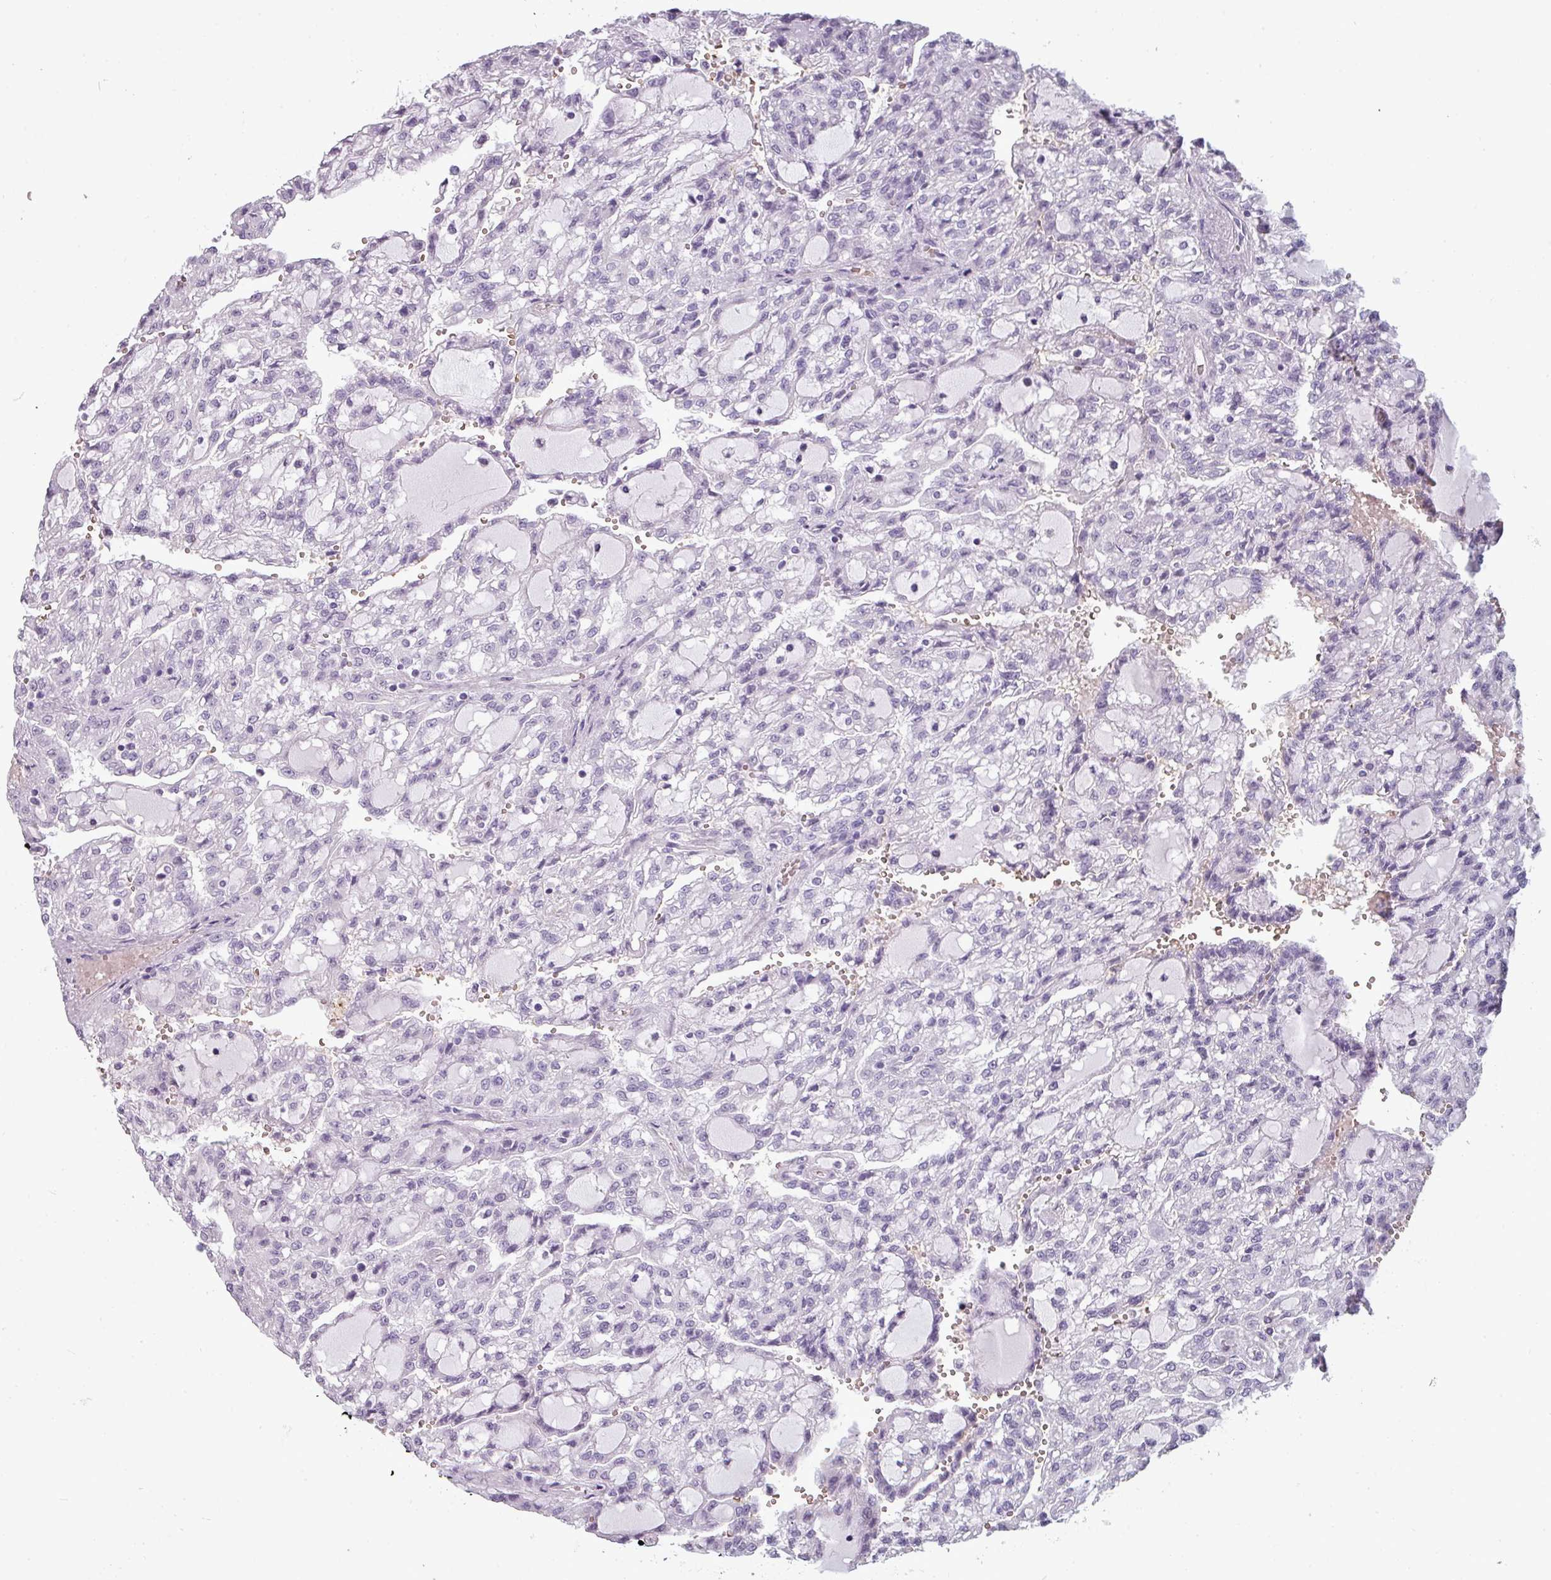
{"staining": {"intensity": "negative", "quantity": "none", "location": "none"}, "tissue": "renal cancer", "cell_type": "Tumor cells", "image_type": "cancer", "snomed": [{"axis": "morphology", "description": "Adenocarcinoma, NOS"}, {"axis": "topography", "description": "Kidney"}], "caption": "Renal cancer was stained to show a protein in brown. There is no significant staining in tumor cells.", "gene": "AREL1", "patient": {"sex": "male", "age": 63}}